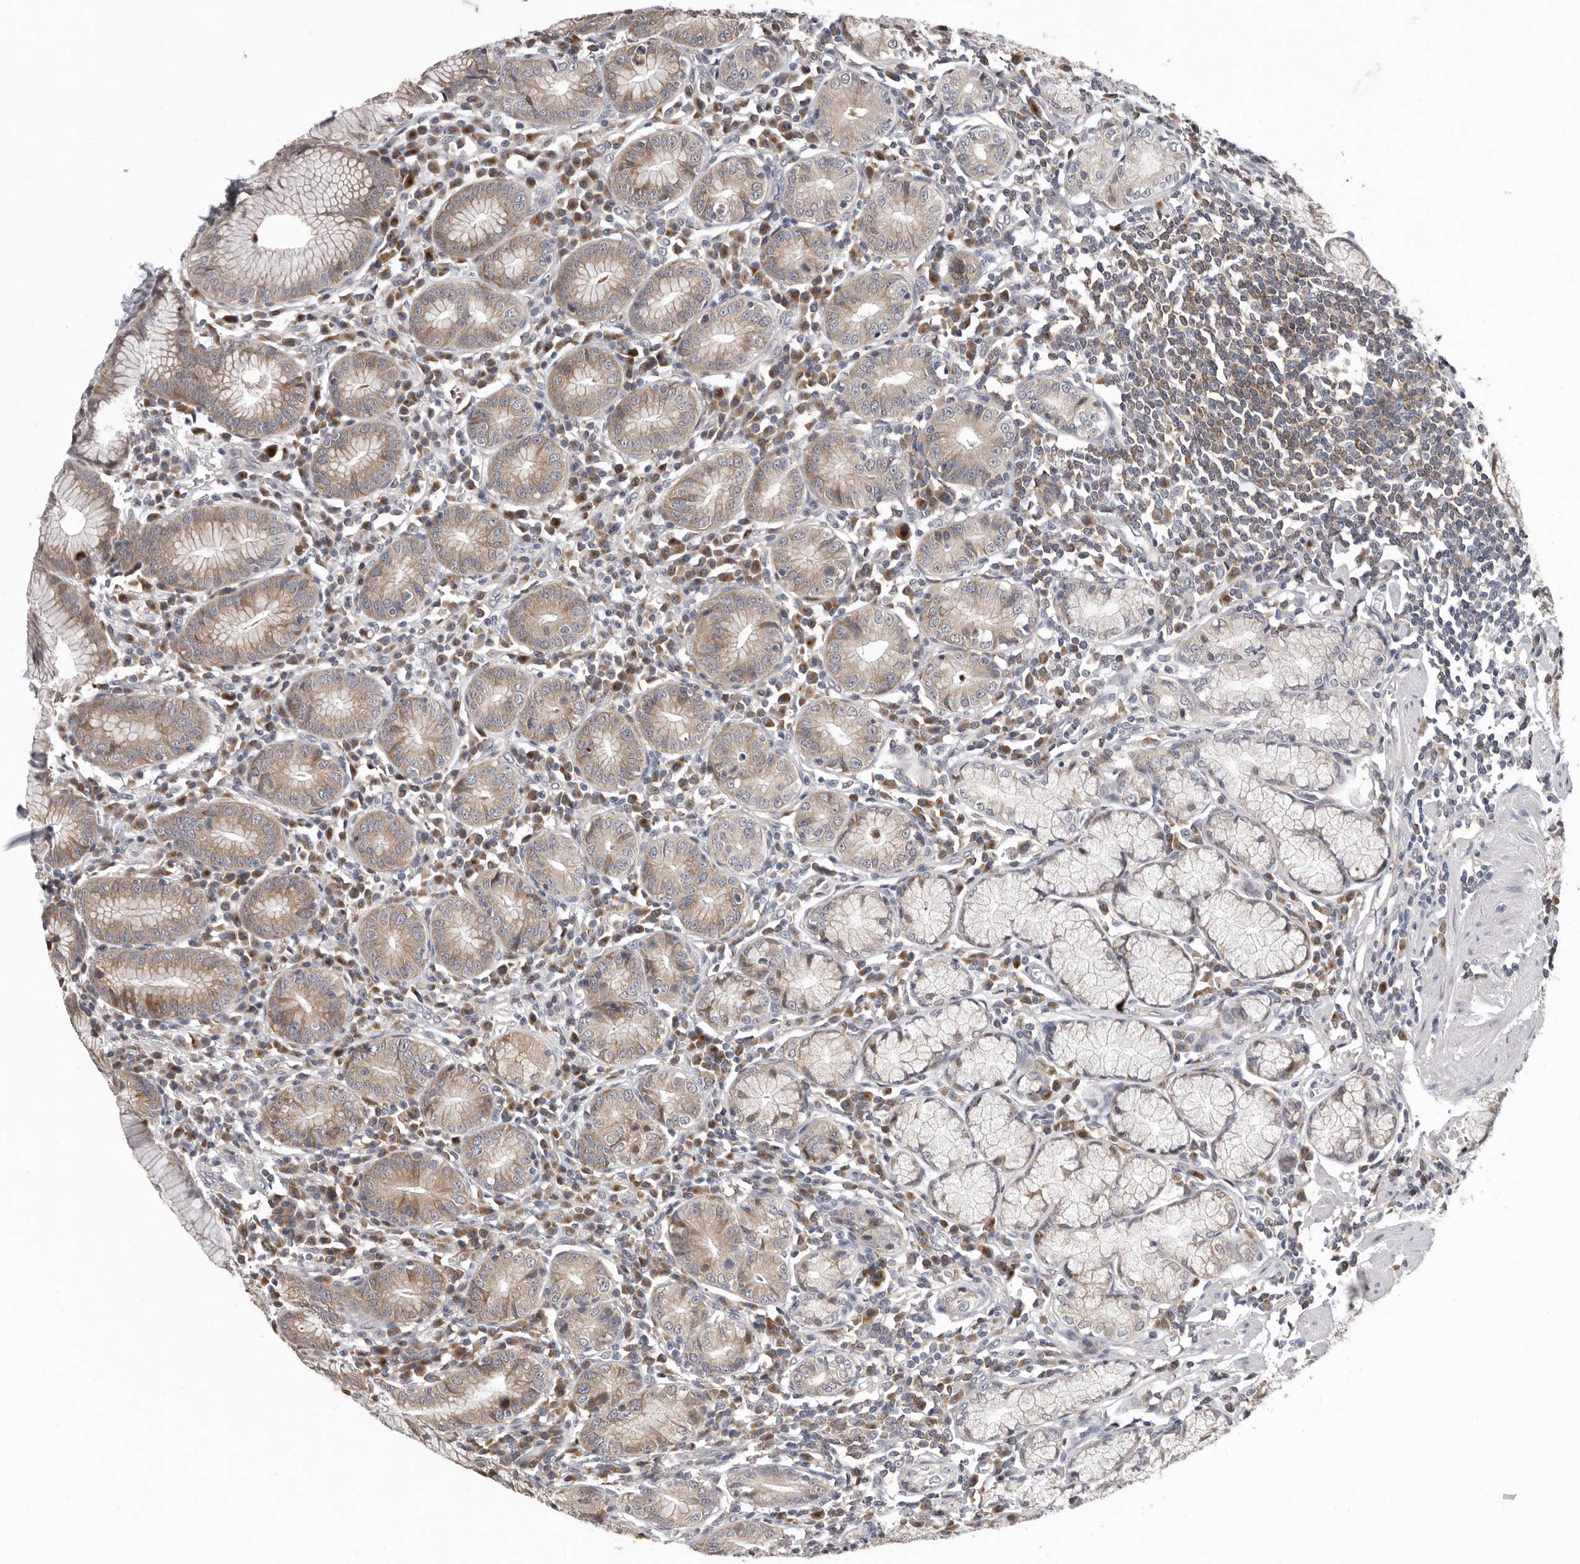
{"staining": {"intensity": "weak", "quantity": "25%-75%", "location": "cytoplasmic/membranous"}, "tissue": "stomach", "cell_type": "Glandular cells", "image_type": "normal", "snomed": [{"axis": "morphology", "description": "Normal tissue, NOS"}, {"axis": "topography", "description": "Stomach"}], "caption": "High-magnification brightfield microscopy of unremarkable stomach stained with DAB (3,3'-diaminobenzidine) (brown) and counterstained with hematoxylin (blue). glandular cells exhibit weak cytoplasmic/membranous positivity is appreciated in approximately25%-75% of cells. The protein of interest is stained brown, and the nuclei are stained in blue (DAB (3,3'-diaminobenzidine) IHC with brightfield microscopy, high magnification).", "gene": "RALGPS2", "patient": {"sex": "male", "age": 55}}